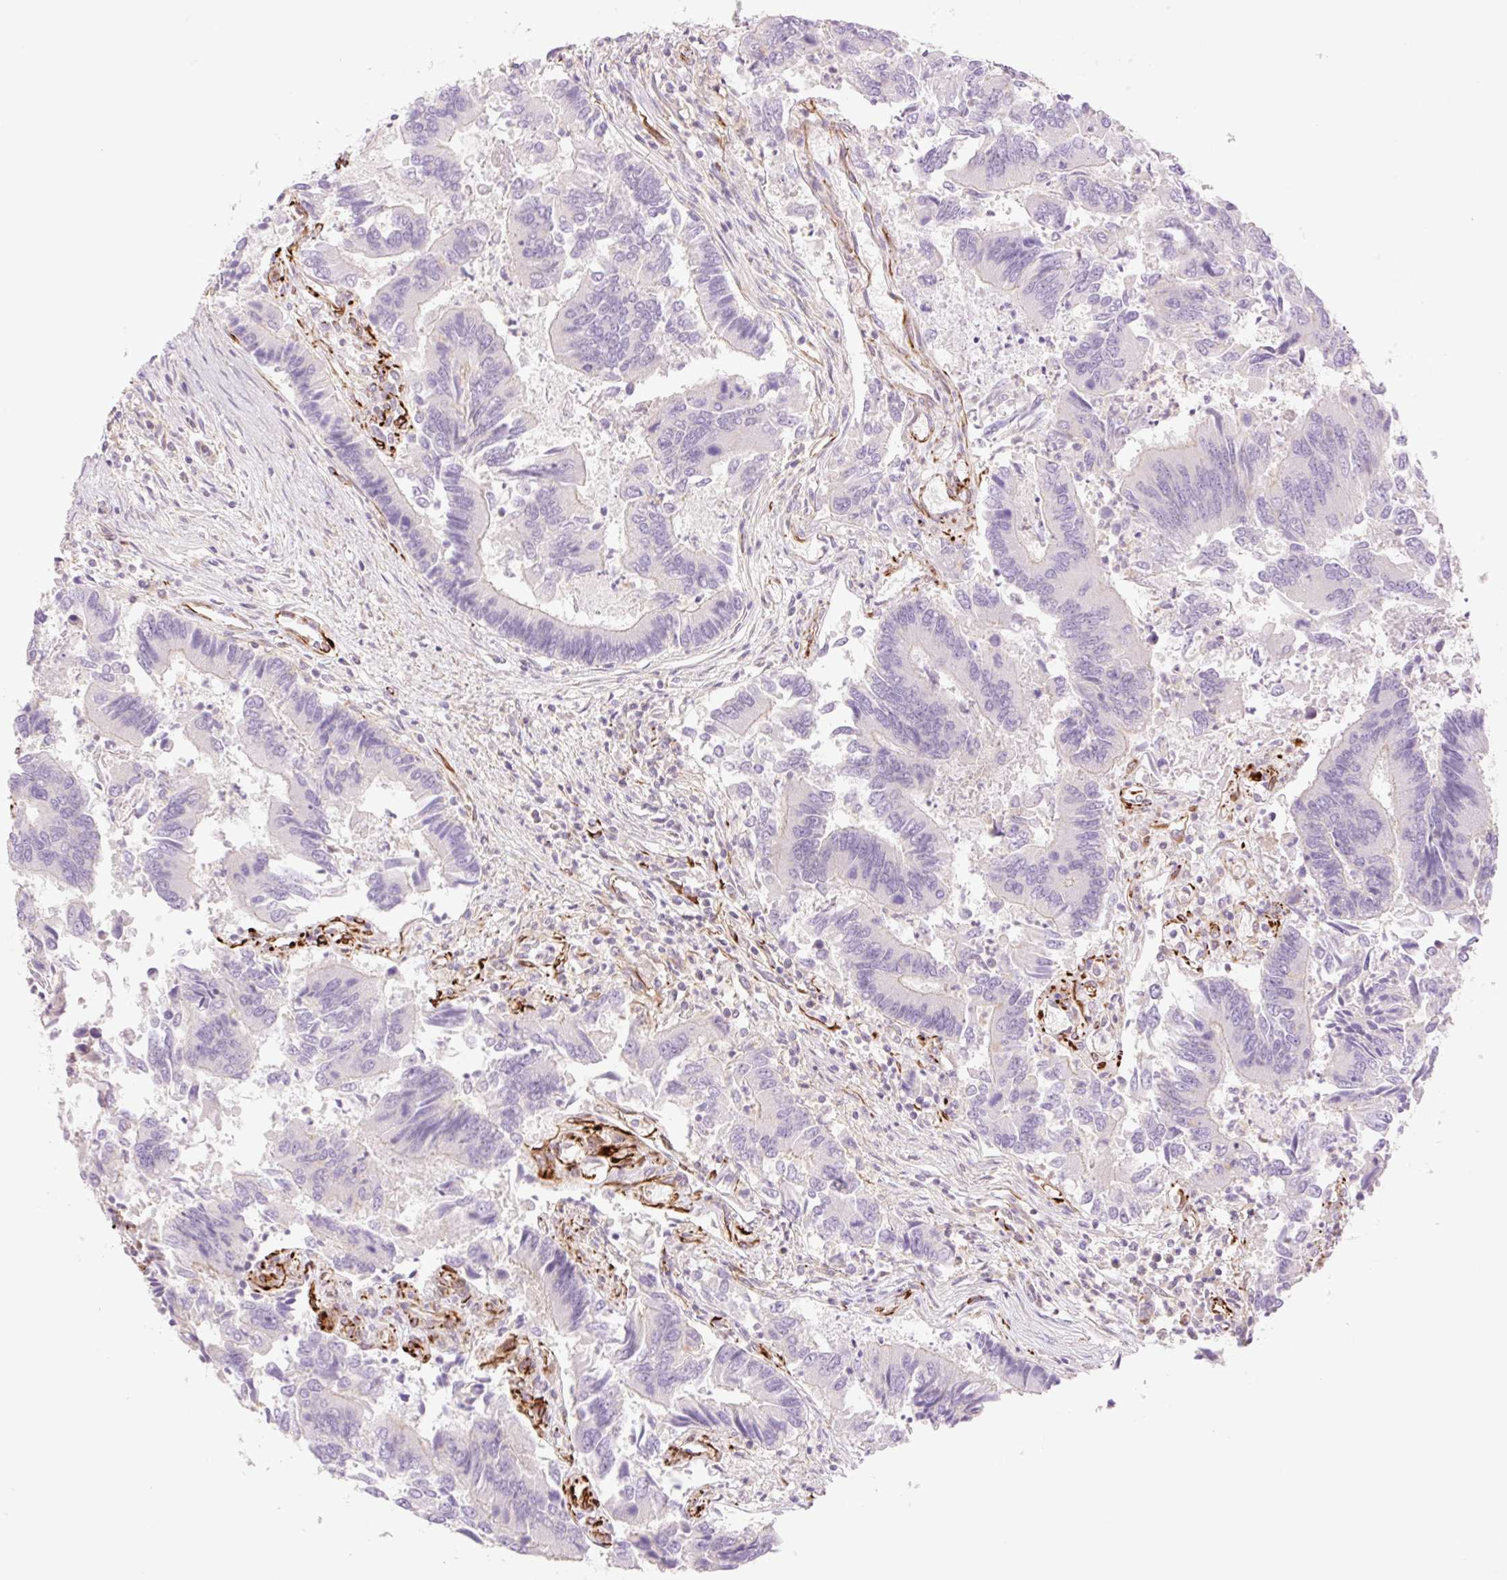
{"staining": {"intensity": "negative", "quantity": "none", "location": "none"}, "tissue": "colorectal cancer", "cell_type": "Tumor cells", "image_type": "cancer", "snomed": [{"axis": "morphology", "description": "Adenocarcinoma, NOS"}, {"axis": "topography", "description": "Colon"}], "caption": "High power microscopy image of an IHC image of colorectal cancer, revealing no significant expression in tumor cells.", "gene": "ZFYVE21", "patient": {"sex": "female", "age": 67}}